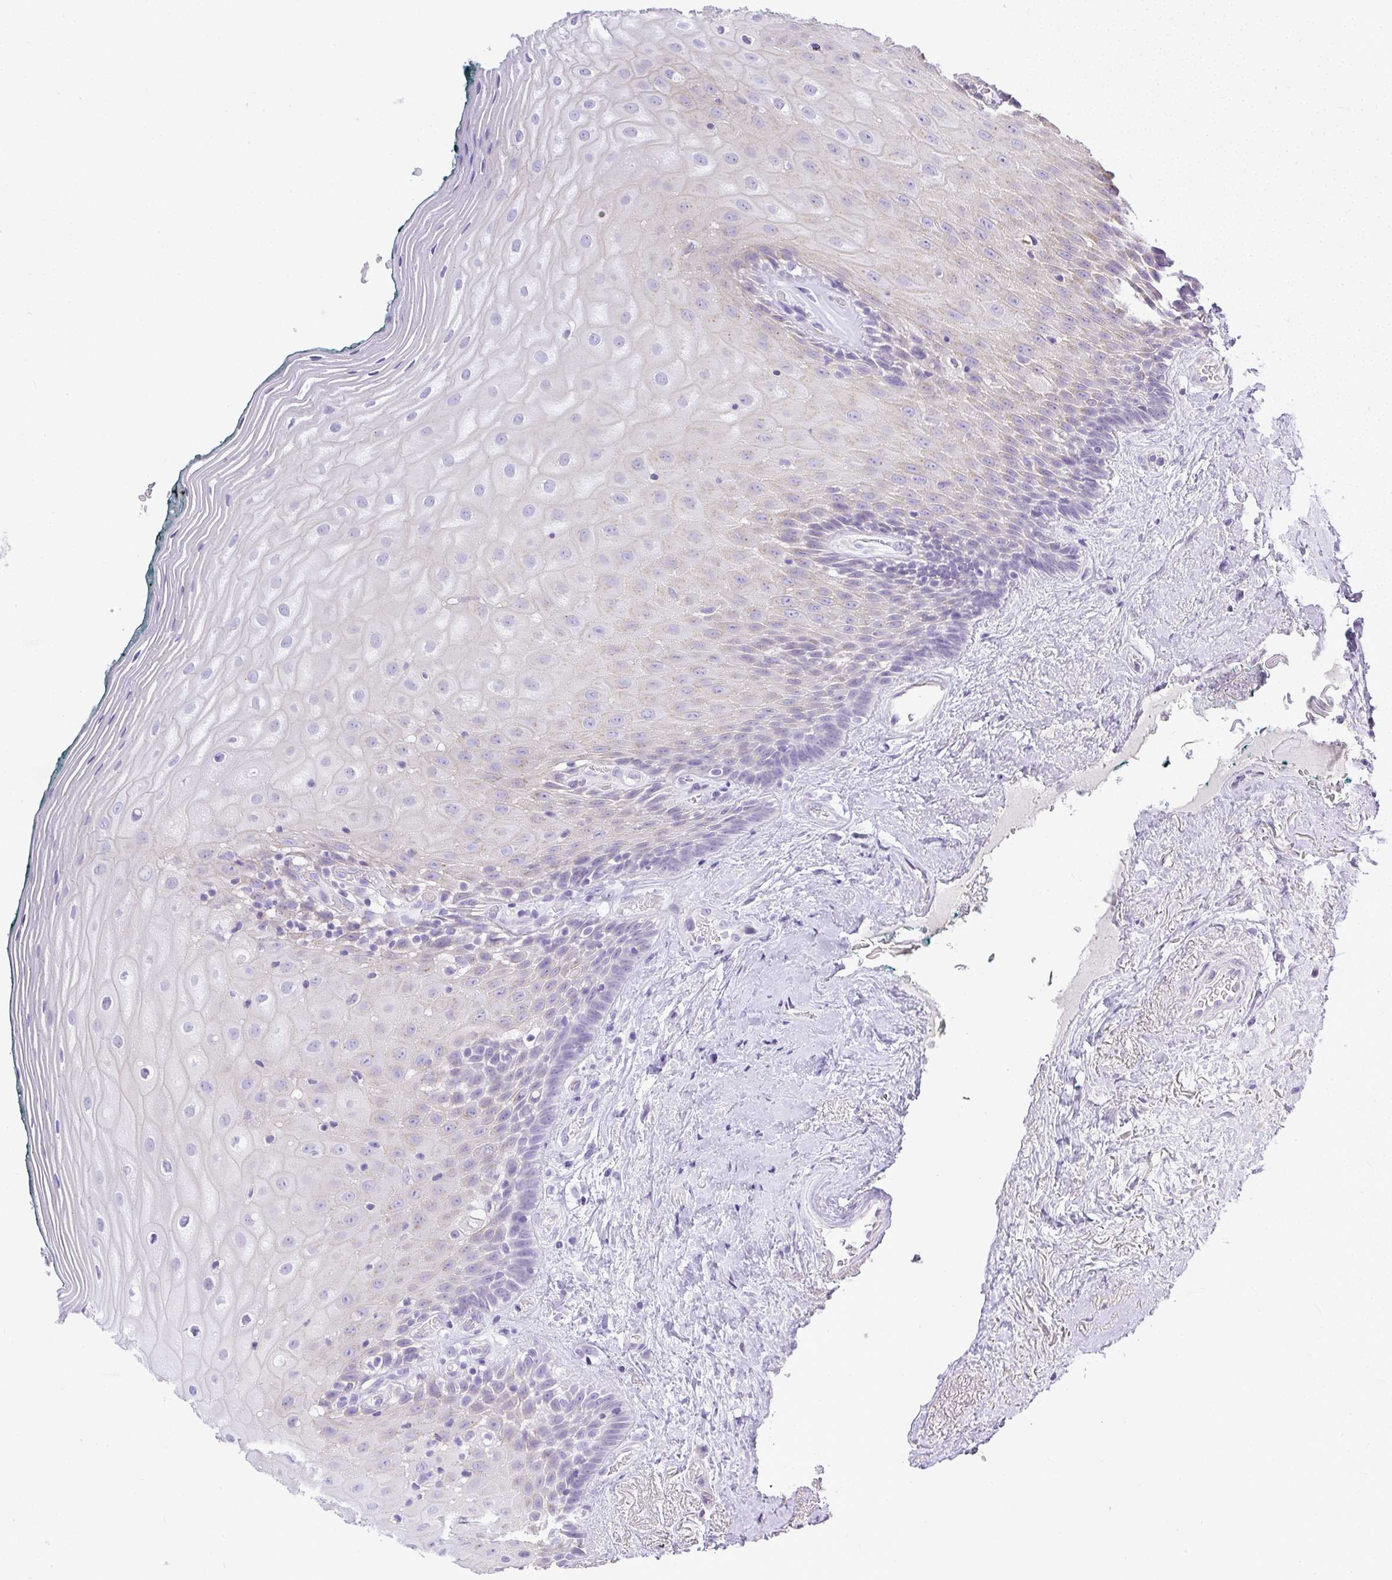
{"staining": {"intensity": "negative", "quantity": "none", "location": "none"}, "tissue": "oral mucosa", "cell_type": "Squamous epithelial cells", "image_type": "normal", "snomed": [{"axis": "morphology", "description": "Normal tissue, NOS"}, {"axis": "morphology", "description": "Squamous cell carcinoma, NOS"}, {"axis": "topography", "description": "Oral tissue"}, {"axis": "topography", "description": "Head-Neck"}], "caption": "Image shows no significant protein positivity in squamous epithelial cells of benign oral mucosa. (Stains: DAB (3,3'-diaminobenzidine) IHC with hematoxylin counter stain, Microscopy: brightfield microscopy at high magnification).", "gene": "PLPPR3", "patient": {"sex": "male", "age": 64}}